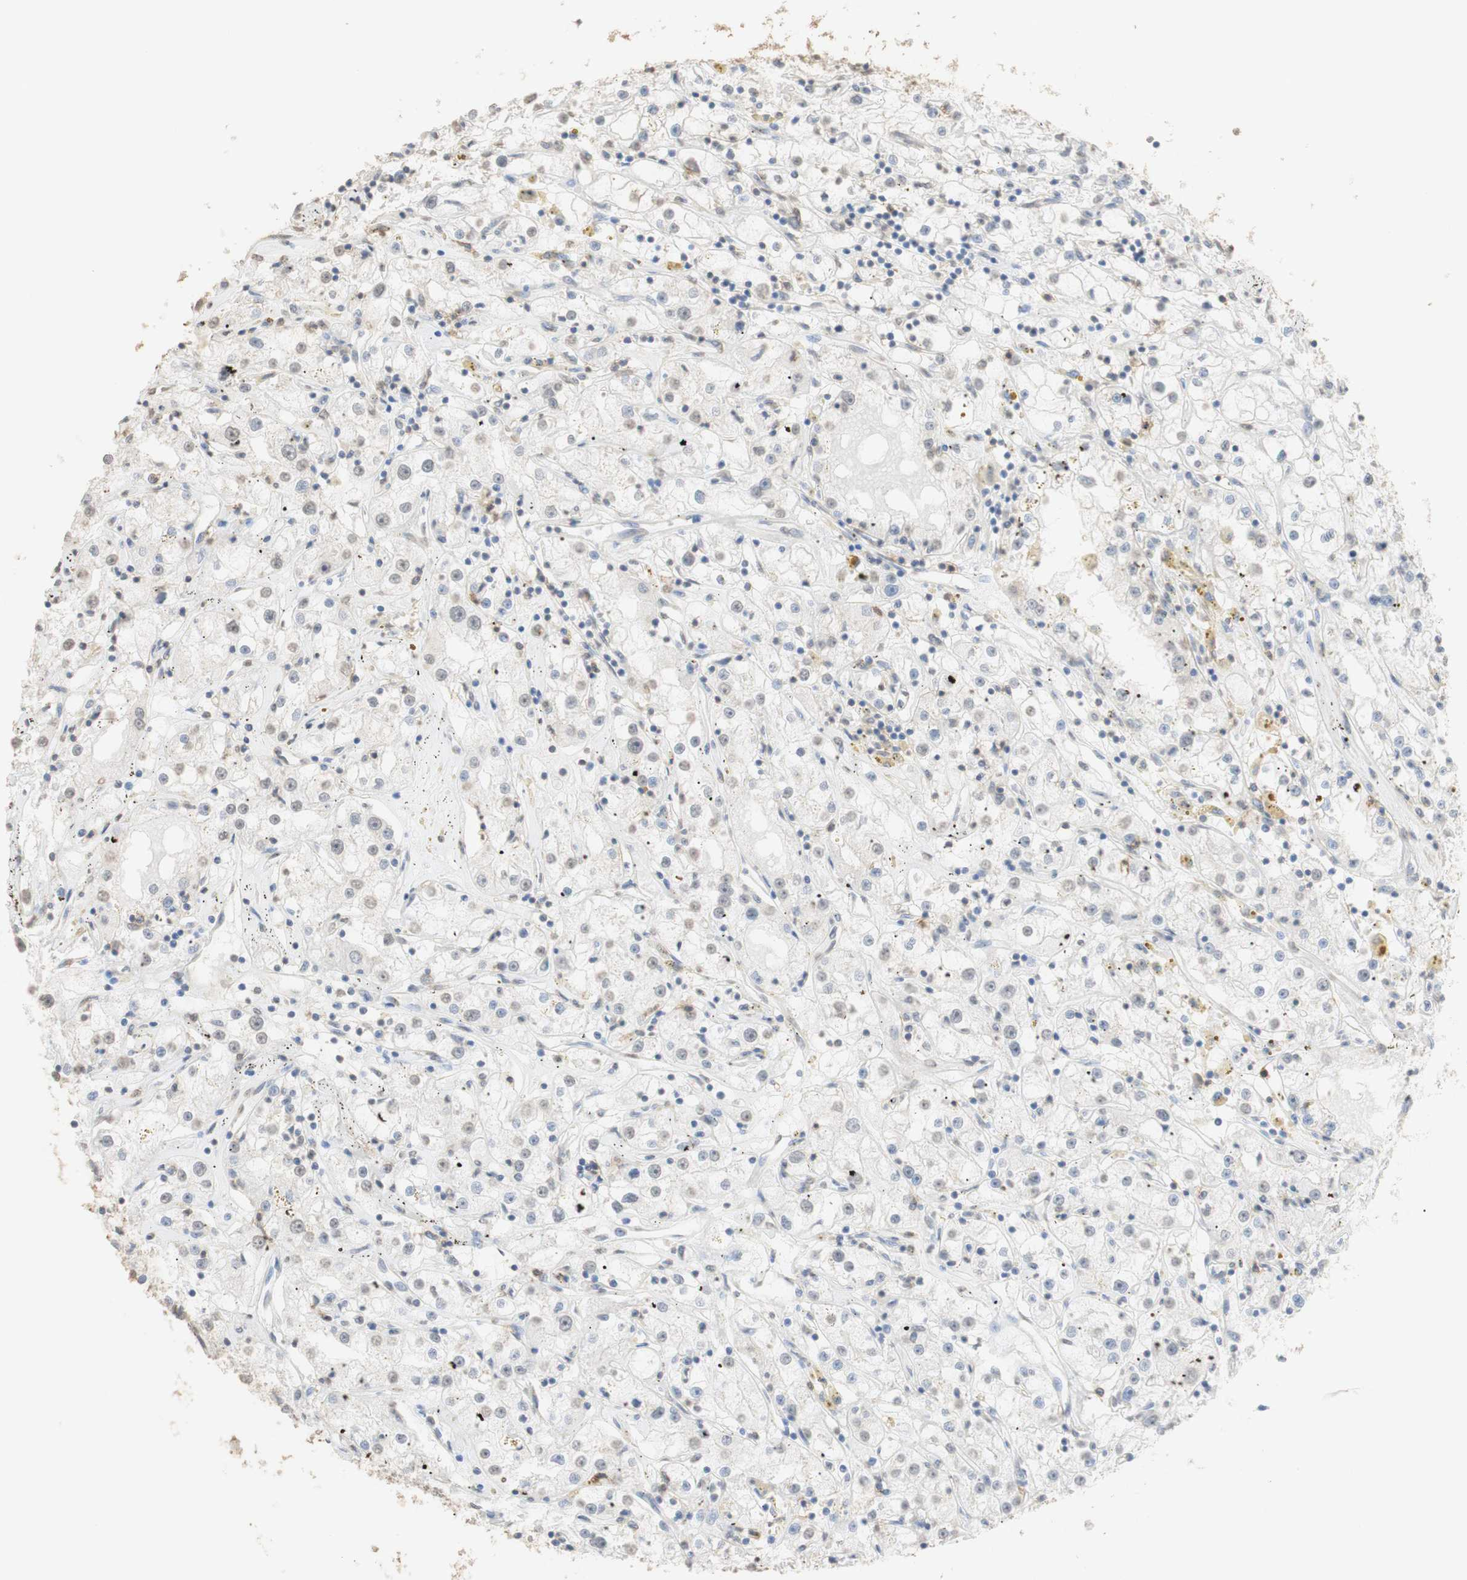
{"staining": {"intensity": "weak", "quantity": "<25%", "location": "nuclear"}, "tissue": "renal cancer", "cell_type": "Tumor cells", "image_type": "cancer", "snomed": [{"axis": "morphology", "description": "Adenocarcinoma, NOS"}, {"axis": "topography", "description": "Kidney"}], "caption": "This is an immunohistochemistry histopathology image of human renal cancer. There is no staining in tumor cells.", "gene": "L1CAM", "patient": {"sex": "male", "age": 56}}